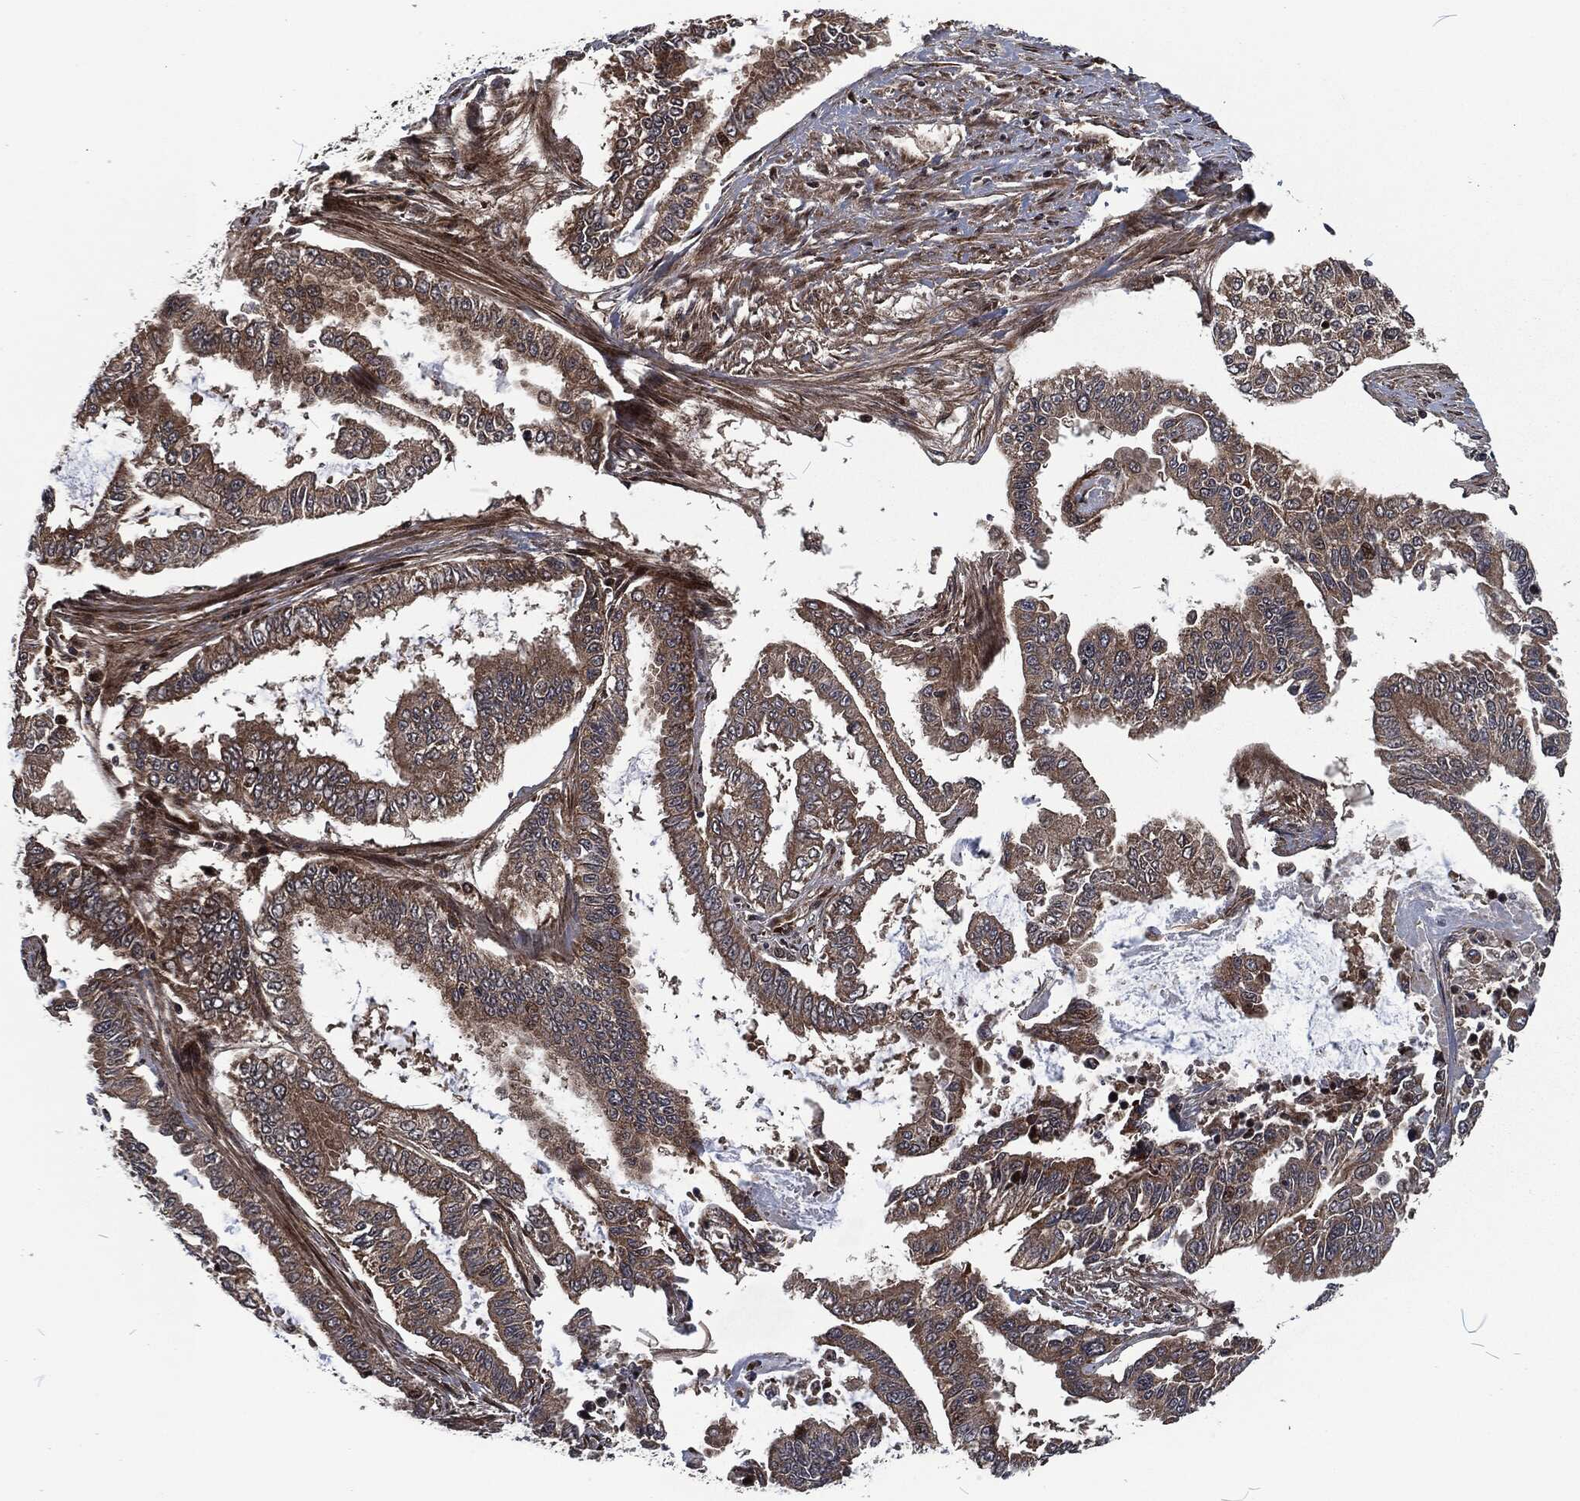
{"staining": {"intensity": "weak", "quantity": ">75%", "location": "cytoplasmic/membranous"}, "tissue": "endometrial cancer", "cell_type": "Tumor cells", "image_type": "cancer", "snomed": [{"axis": "morphology", "description": "Adenocarcinoma, NOS"}, {"axis": "topography", "description": "Uterus"}], "caption": "Adenocarcinoma (endometrial) was stained to show a protein in brown. There is low levels of weak cytoplasmic/membranous expression in approximately >75% of tumor cells. (brown staining indicates protein expression, while blue staining denotes nuclei).", "gene": "CMPK2", "patient": {"sex": "female", "age": 59}}